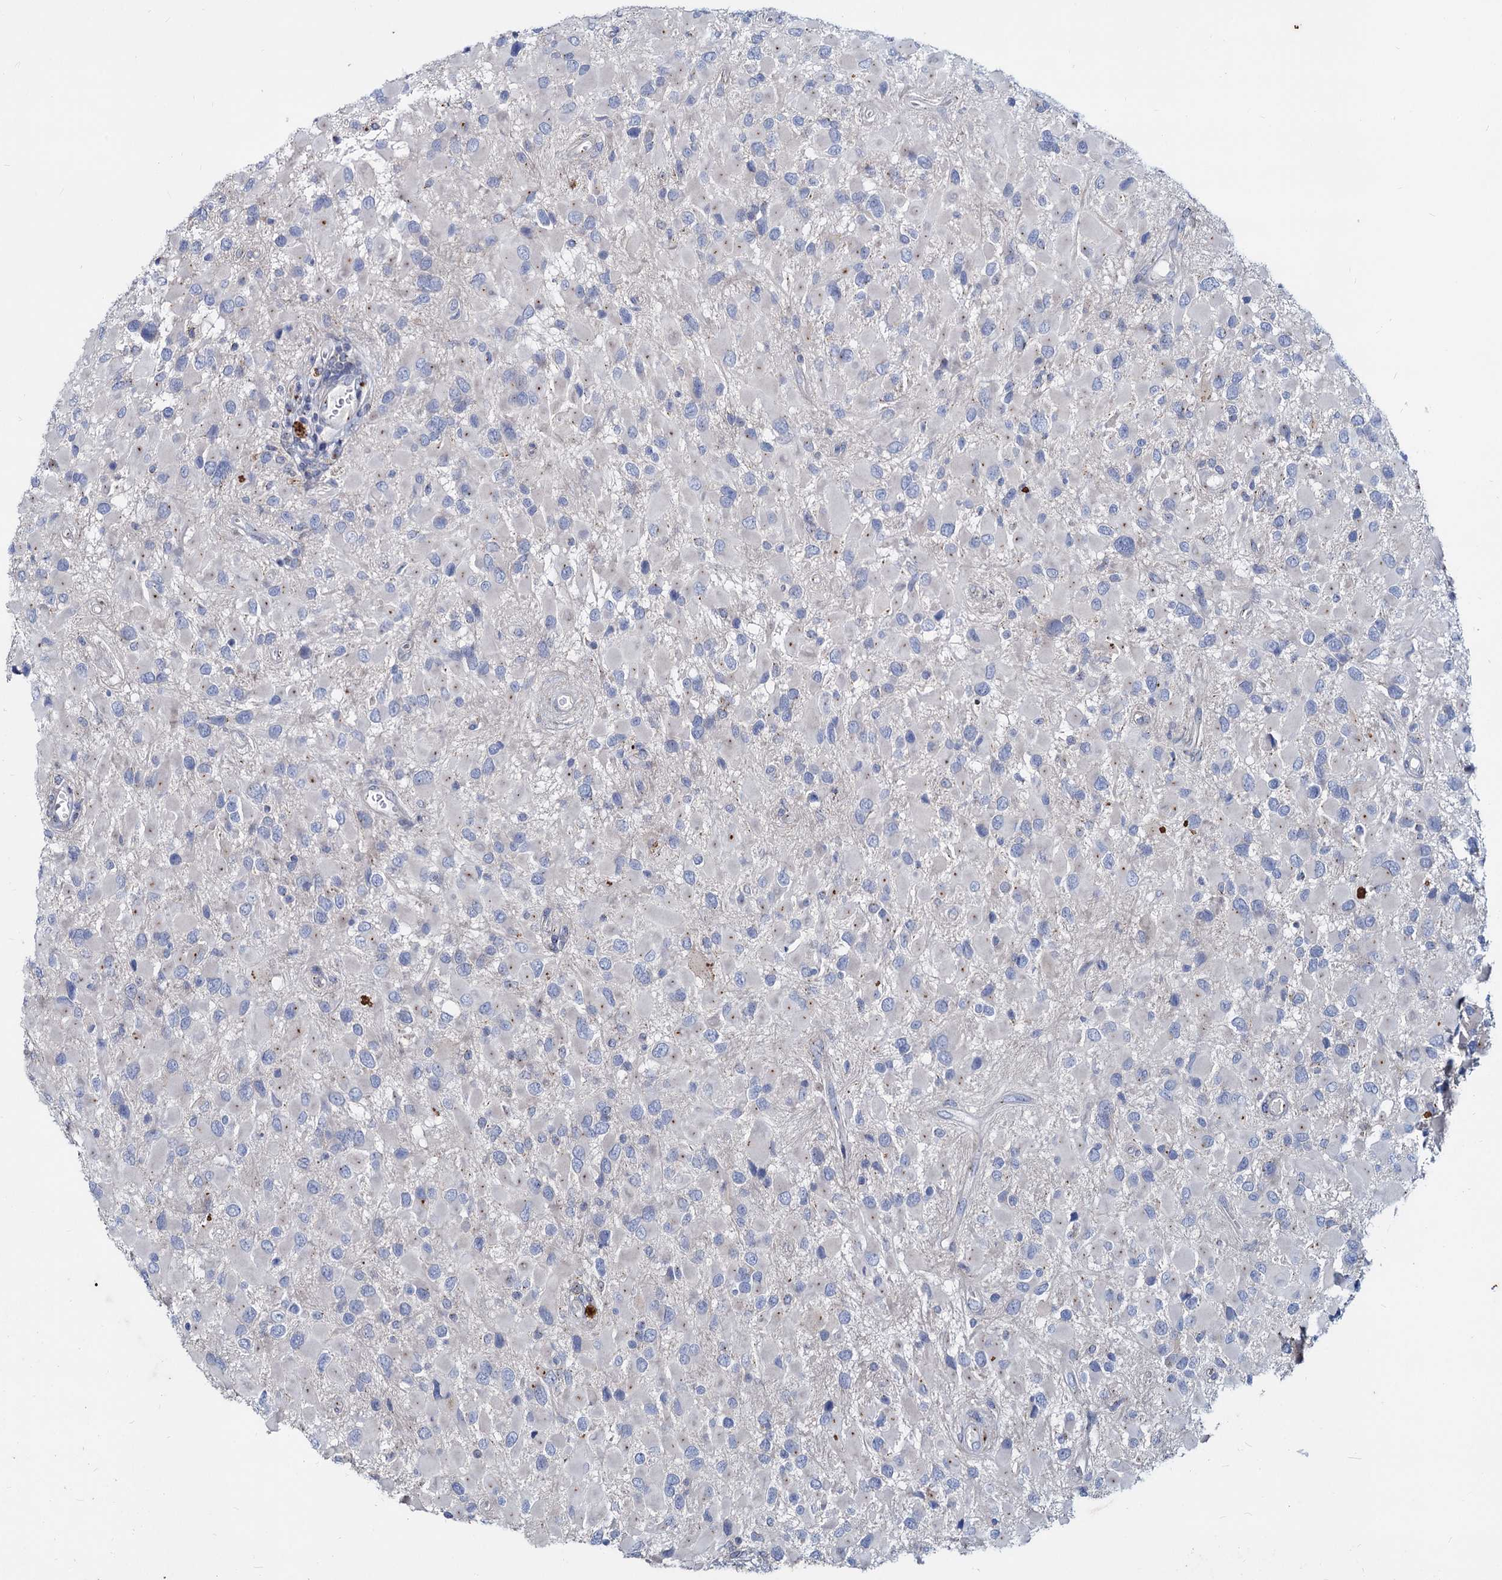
{"staining": {"intensity": "negative", "quantity": "none", "location": "none"}, "tissue": "glioma", "cell_type": "Tumor cells", "image_type": "cancer", "snomed": [{"axis": "morphology", "description": "Glioma, malignant, High grade"}, {"axis": "topography", "description": "Brain"}], "caption": "This is an immunohistochemistry micrograph of high-grade glioma (malignant). There is no staining in tumor cells.", "gene": "AGBL4", "patient": {"sex": "male", "age": 53}}